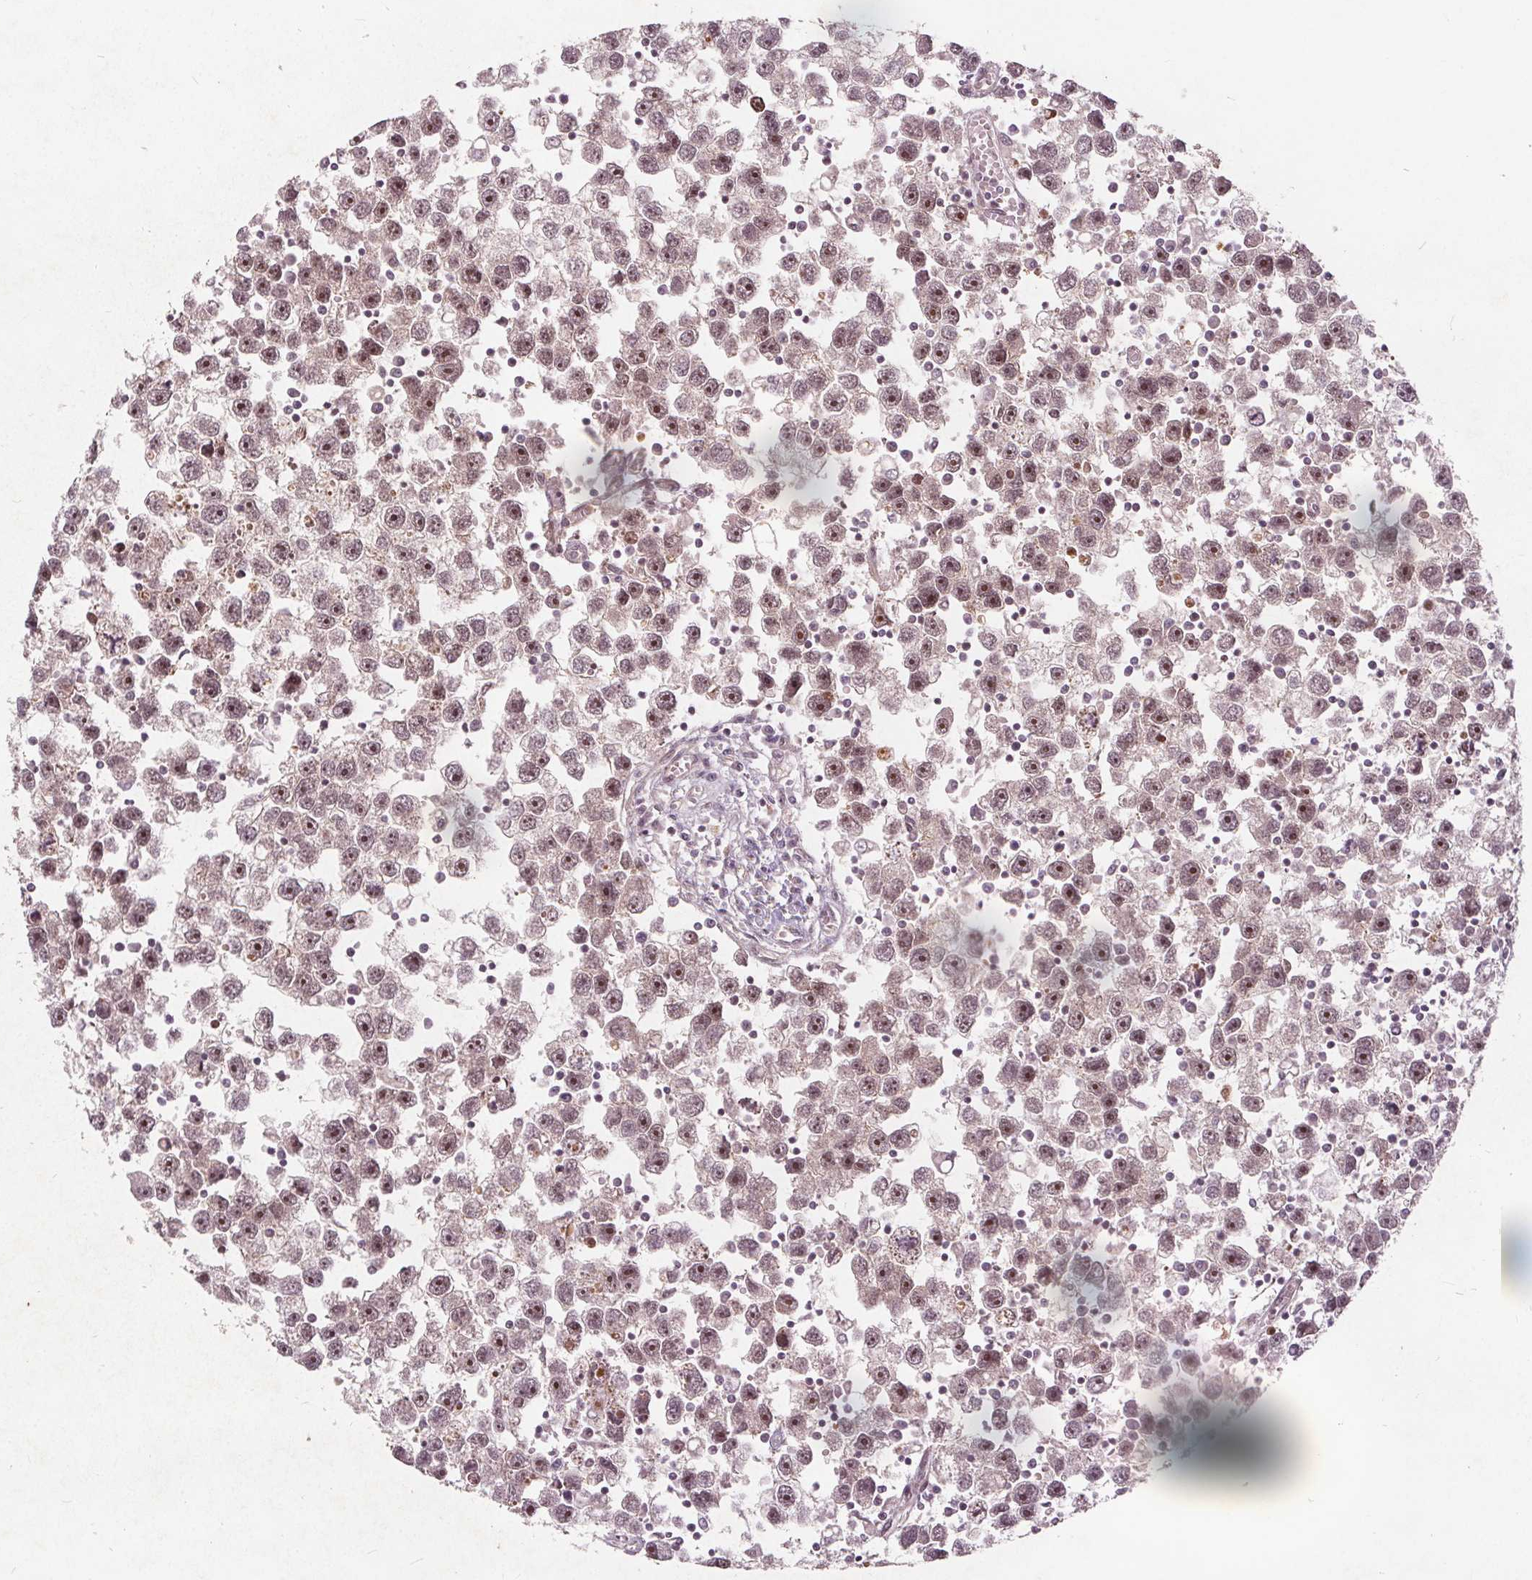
{"staining": {"intensity": "weak", "quantity": ">75%", "location": "cytoplasmic/membranous,nuclear"}, "tissue": "testis cancer", "cell_type": "Tumor cells", "image_type": "cancer", "snomed": [{"axis": "morphology", "description": "Seminoma, NOS"}, {"axis": "topography", "description": "Testis"}], "caption": "Testis cancer stained with a brown dye exhibits weak cytoplasmic/membranous and nuclear positive positivity in approximately >75% of tumor cells.", "gene": "PPP1CB", "patient": {"sex": "male", "age": 30}}